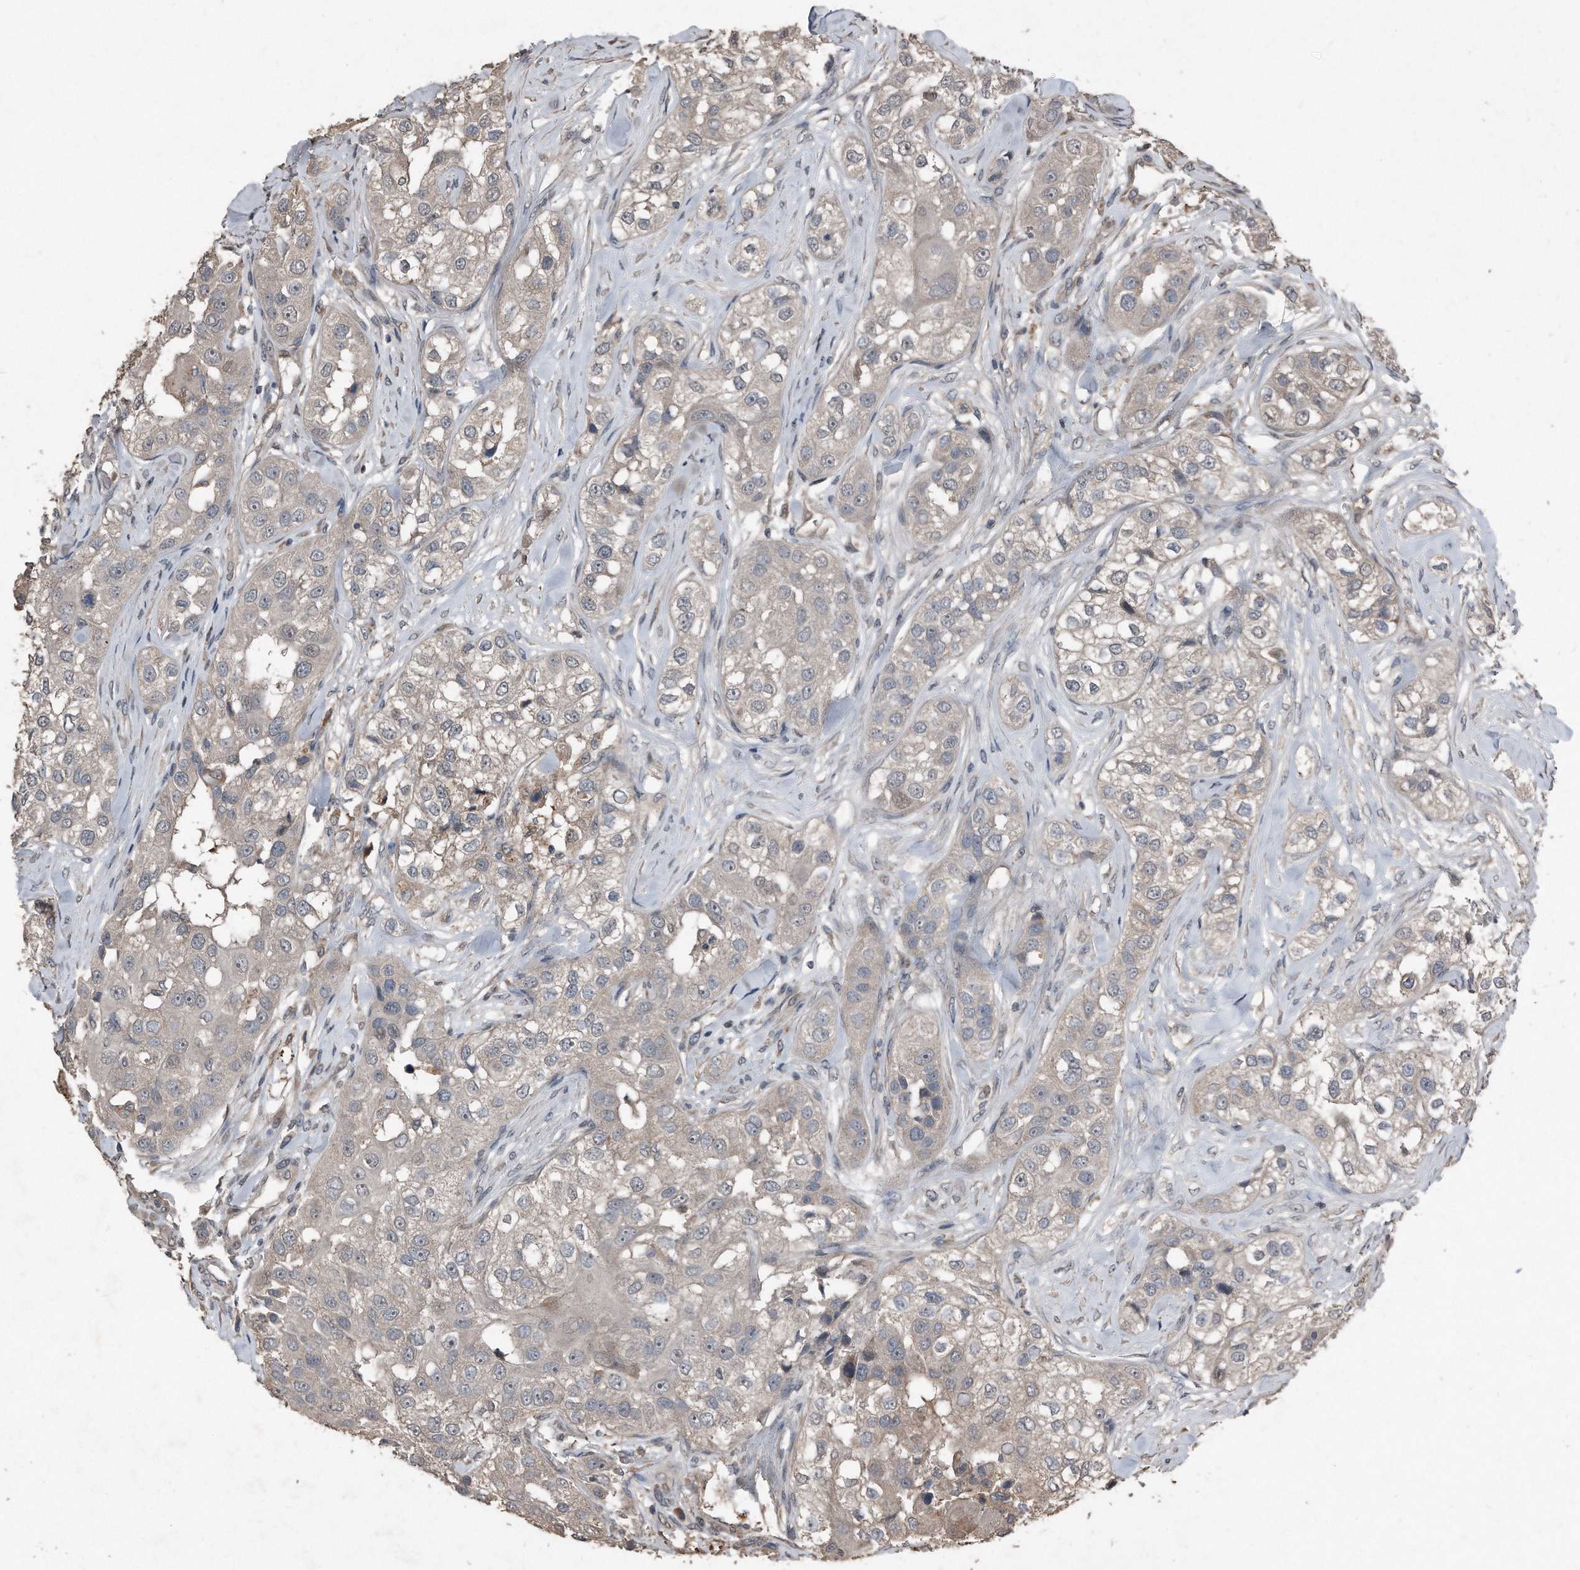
{"staining": {"intensity": "negative", "quantity": "none", "location": "none"}, "tissue": "head and neck cancer", "cell_type": "Tumor cells", "image_type": "cancer", "snomed": [{"axis": "morphology", "description": "Normal tissue, NOS"}, {"axis": "morphology", "description": "Squamous cell carcinoma, NOS"}, {"axis": "topography", "description": "Skeletal muscle"}, {"axis": "topography", "description": "Head-Neck"}], "caption": "Immunohistochemistry (IHC) micrograph of human head and neck cancer (squamous cell carcinoma) stained for a protein (brown), which displays no positivity in tumor cells. (DAB immunohistochemistry with hematoxylin counter stain).", "gene": "ANKRD10", "patient": {"sex": "male", "age": 51}}